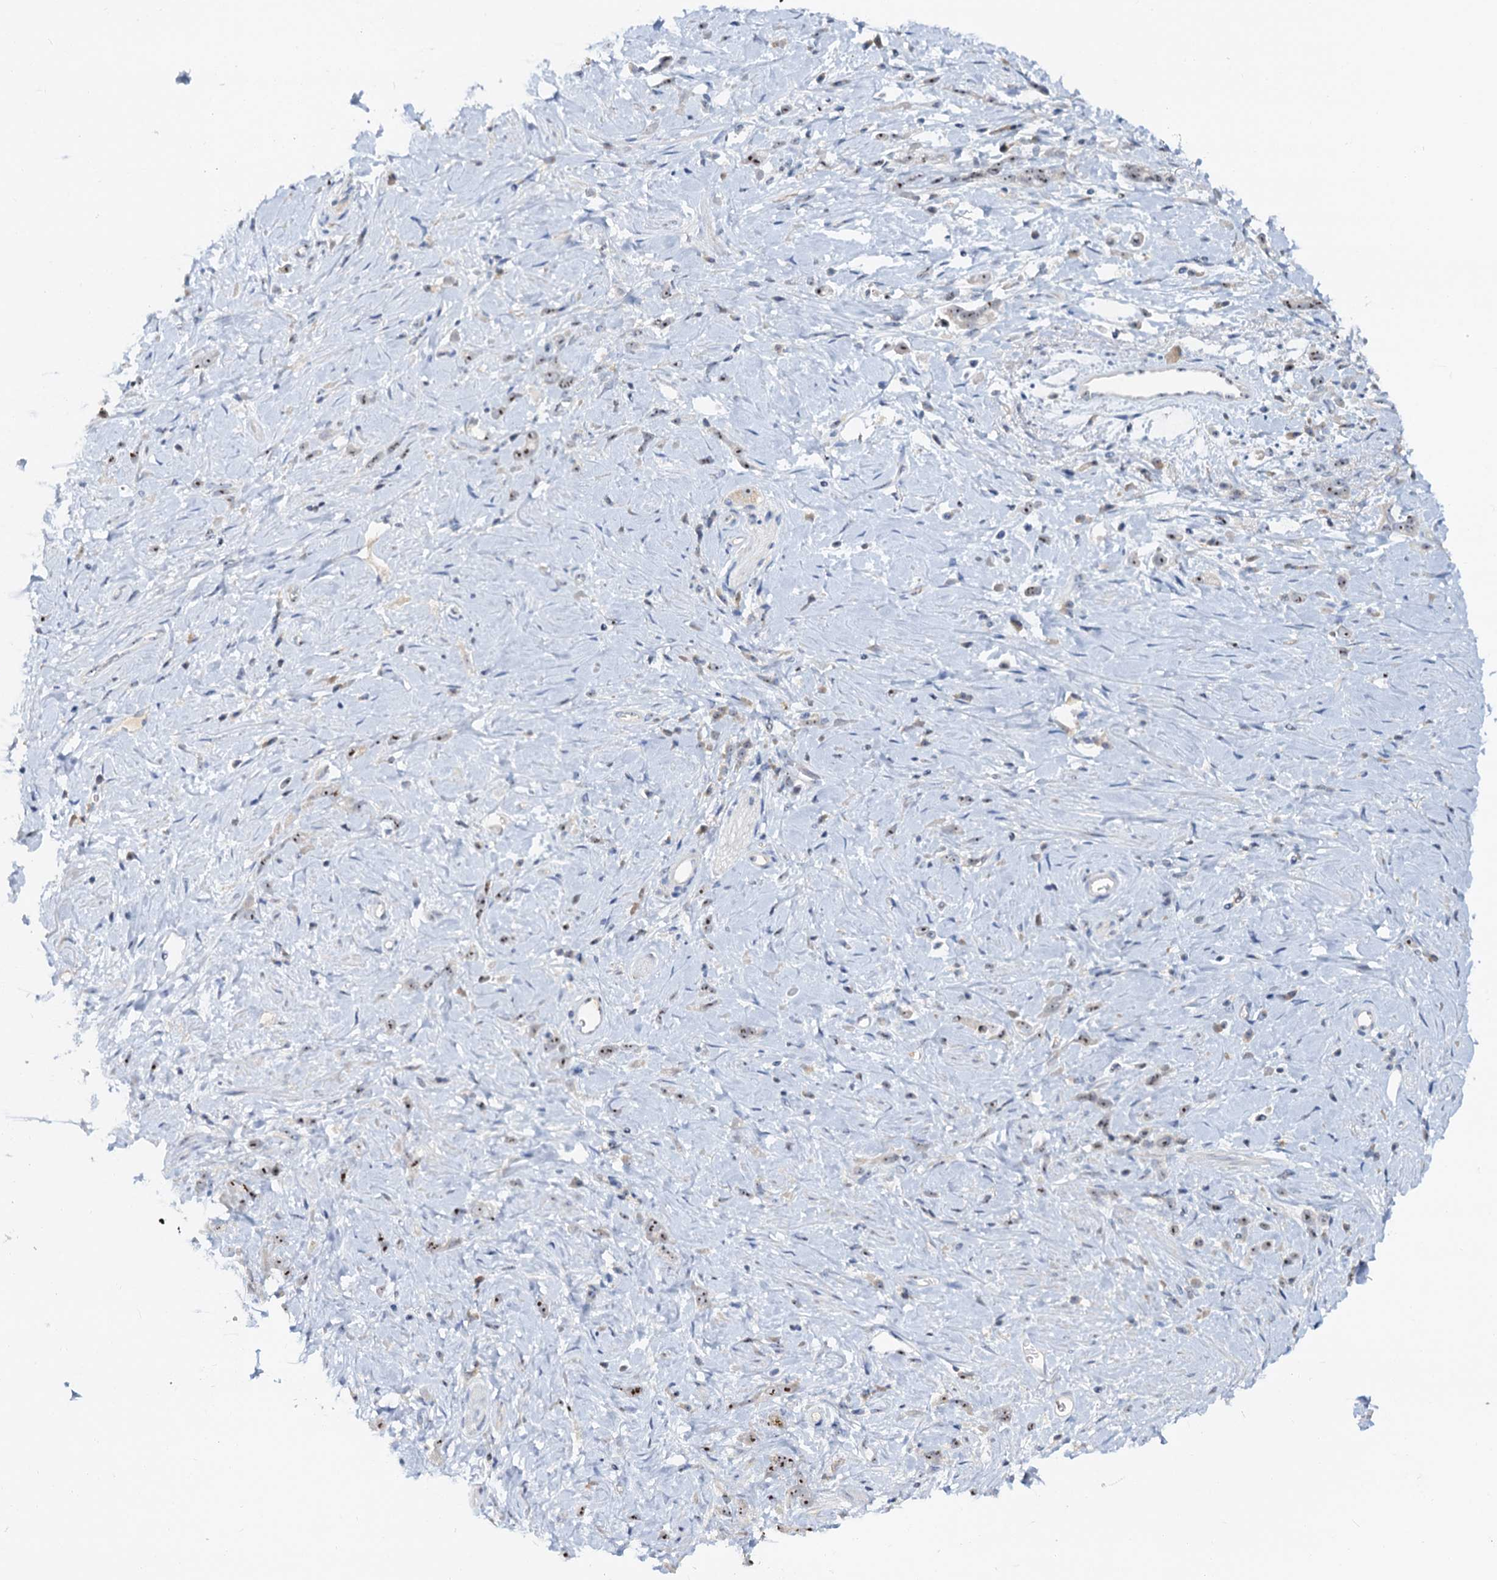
{"staining": {"intensity": "weak", "quantity": ">75%", "location": "nuclear"}, "tissue": "stomach cancer", "cell_type": "Tumor cells", "image_type": "cancer", "snomed": [{"axis": "morphology", "description": "Adenocarcinoma, NOS"}, {"axis": "topography", "description": "Stomach"}], "caption": "About >75% of tumor cells in adenocarcinoma (stomach) reveal weak nuclear protein expression as visualized by brown immunohistochemical staining.", "gene": "NOP2", "patient": {"sex": "female", "age": 60}}